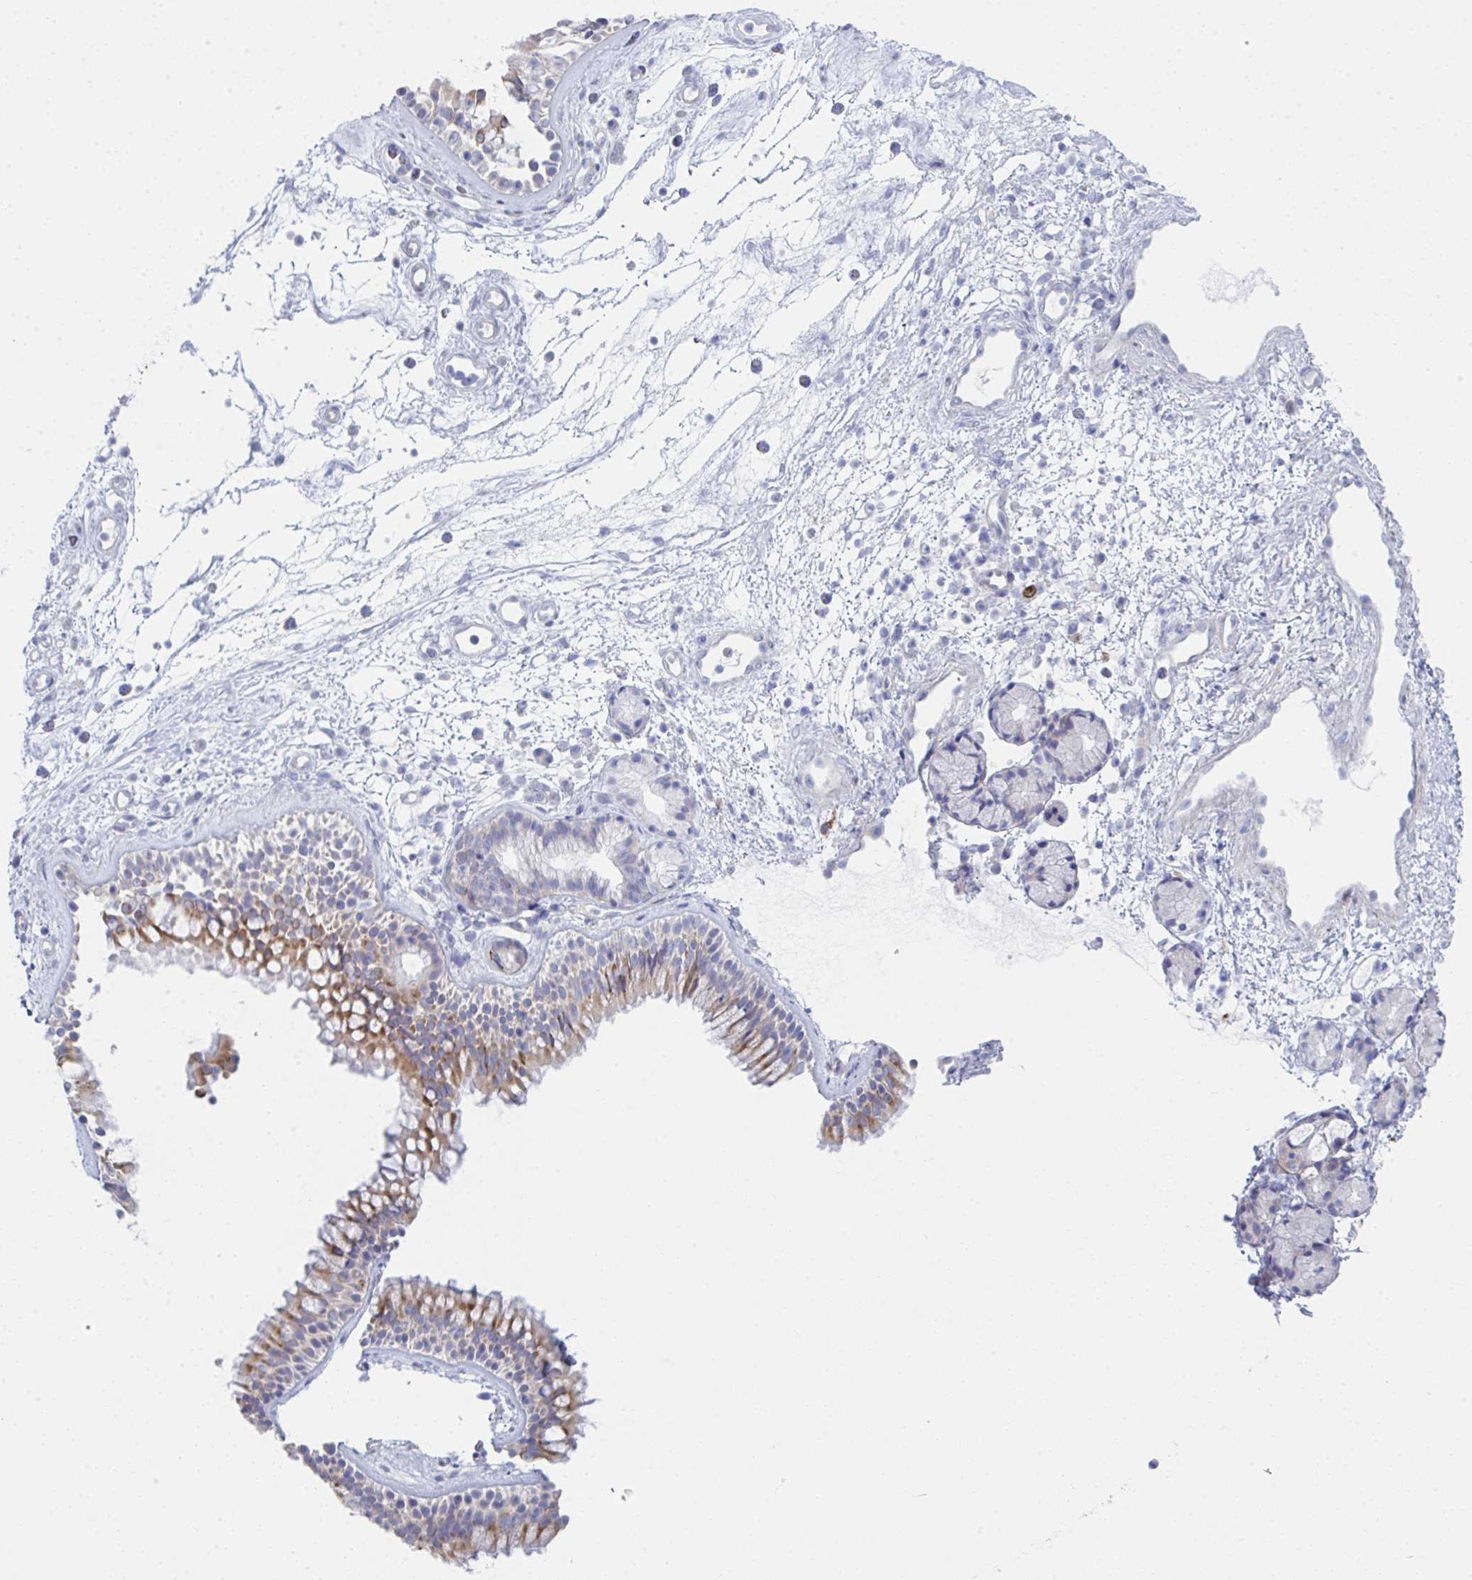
{"staining": {"intensity": "moderate", "quantity": "25%-75%", "location": "cytoplasmic/membranous"}, "tissue": "nasopharynx", "cell_type": "Respiratory epithelial cells", "image_type": "normal", "snomed": [{"axis": "morphology", "description": "Normal tissue, NOS"}, {"axis": "topography", "description": "Nasopharynx"}], "caption": "Moderate cytoplasmic/membranous staining for a protein is appreciated in about 25%-75% of respiratory epithelial cells of unremarkable nasopharynx using immunohistochemistry.", "gene": "ZNF684", "patient": {"sex": "female", "age": 70}}